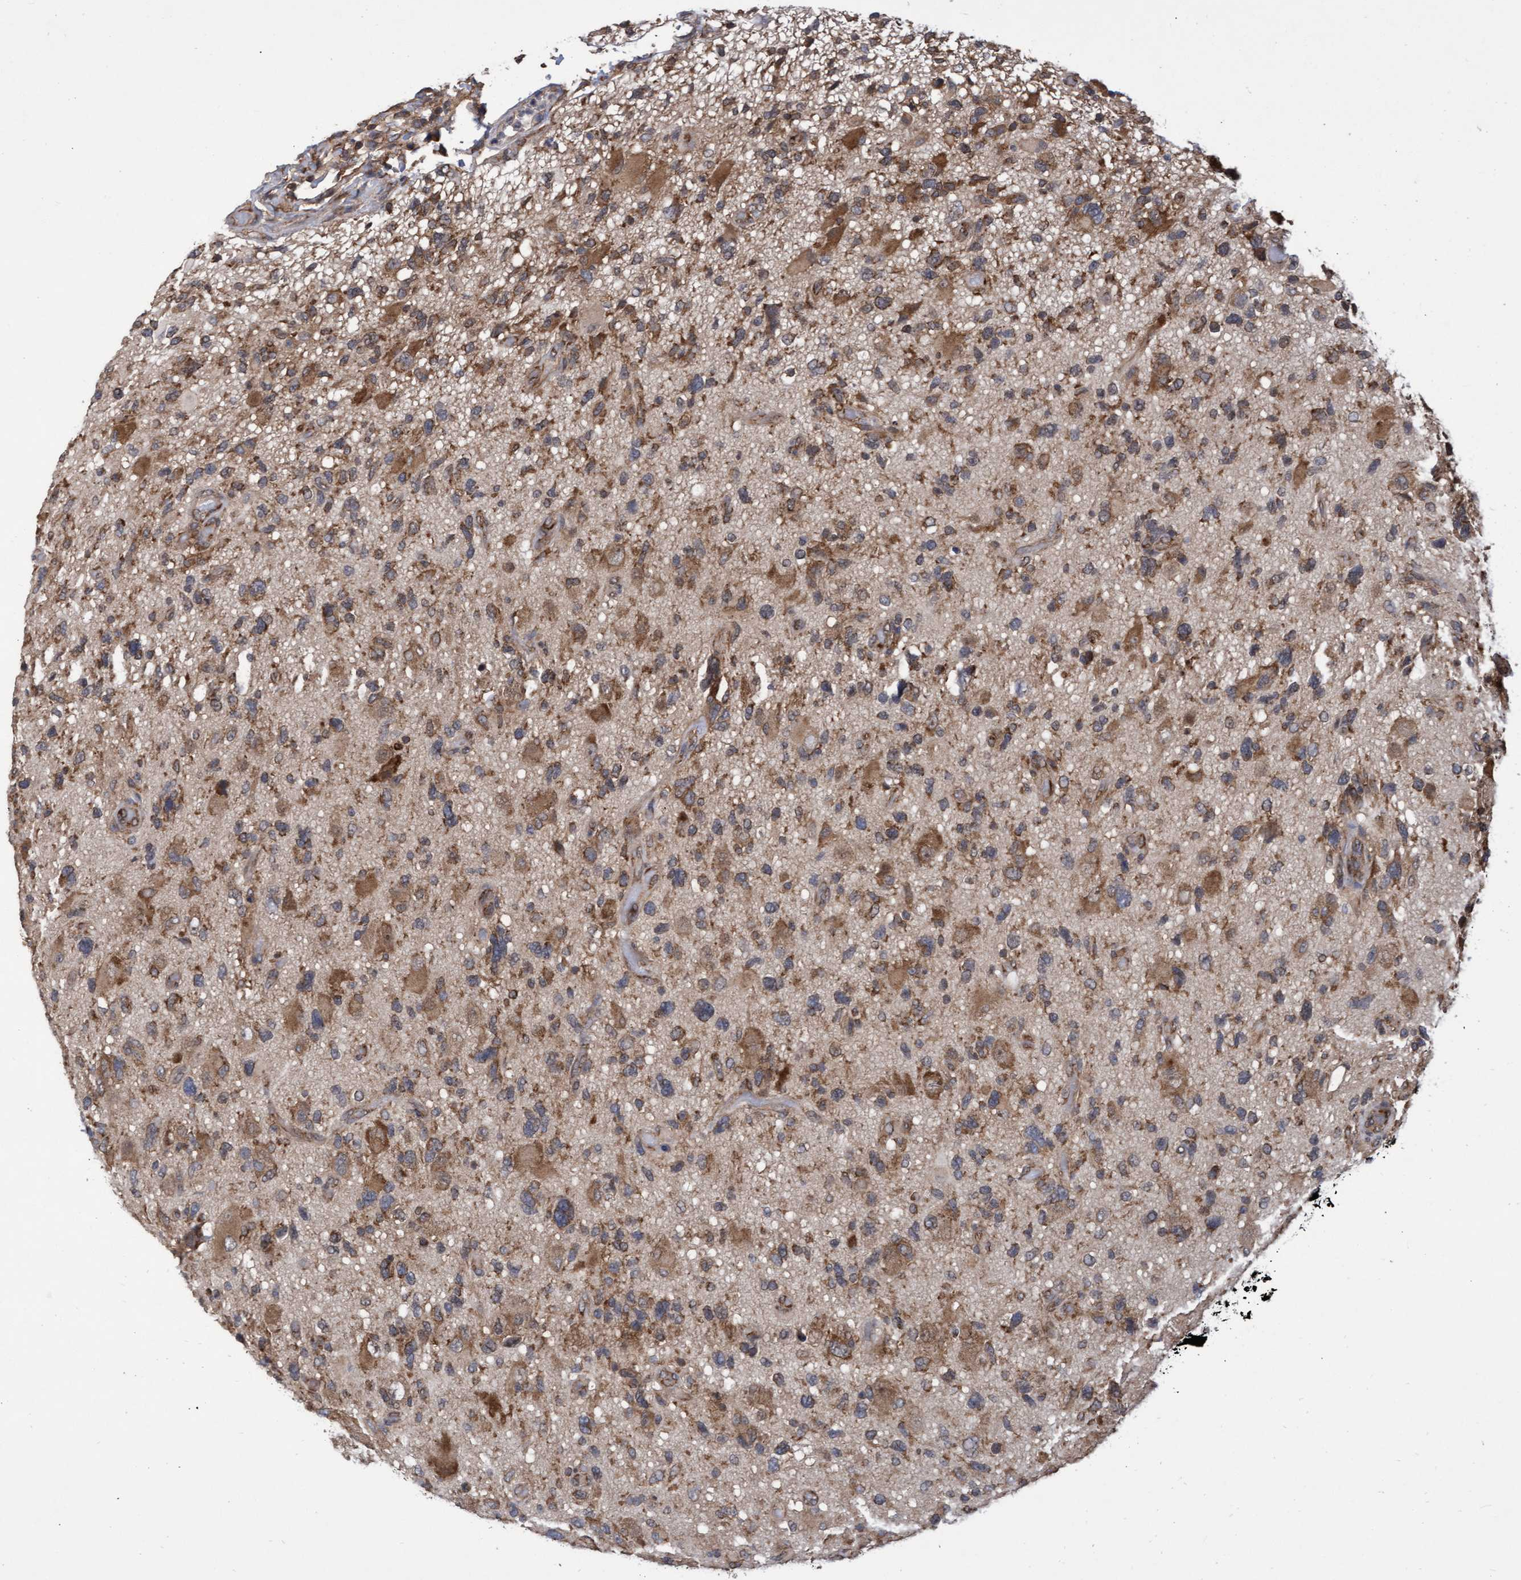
{"staining": {"intensity": "strong", "quantity": ">75%", "location": "cytoplasmic/membranous"}, "tissue": "glioma", "cell_type": "Tumor cells", "image_type": "cancer", "snomed": [{"axis": "morphology", "description": "Glioma, malignant, High grade"}, {"axis": "topography", "description": "Brain"}], "caption": "Malignant glioma (high-grade) stained with immunohistochemistry (IHC) demonstrates strong cytoplasmic/membranous positivity in approximately >75% of tumor cells.", "gene": "ABCF2", "patient": {"sex": "male", "age": 33}}